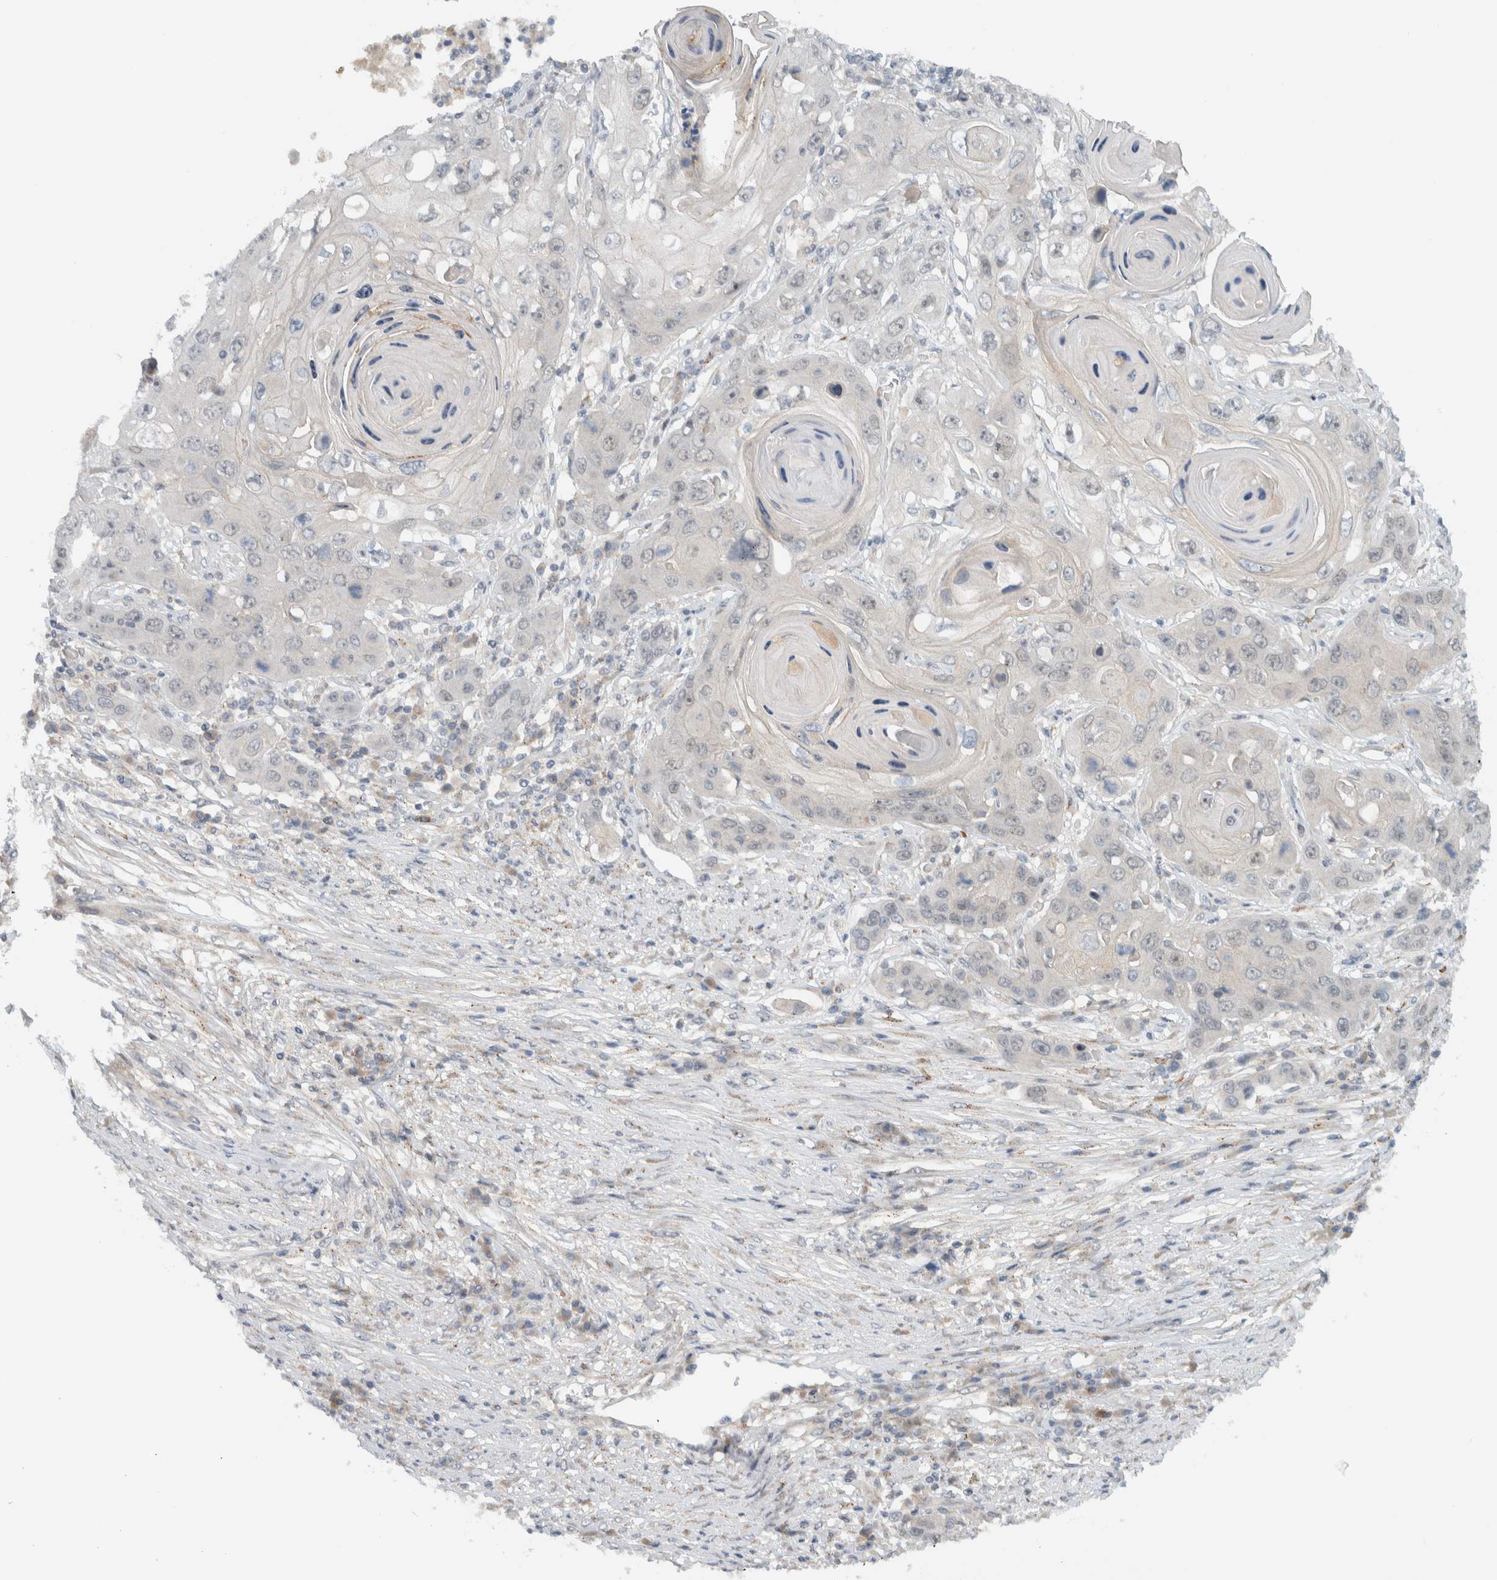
{"staining": {"intensity": "negative", "quantity": "none", "location": "none"}, "tissue": "skin cancer", "cell_type": "Tumor cells", "image_type": "cancer", "snomed": [{"axis": "morphology", "description": "Squamous cell carcinoma, NOS"}, {"axis": "topography", "description": "Skin"}], "caption": "Skin cancer (squamous cell carcinoma) stained for a protein using IHC shows no staining tumor cells.", "gene": "MPRIP", "patient": {"sex": "male", "age": 55}}